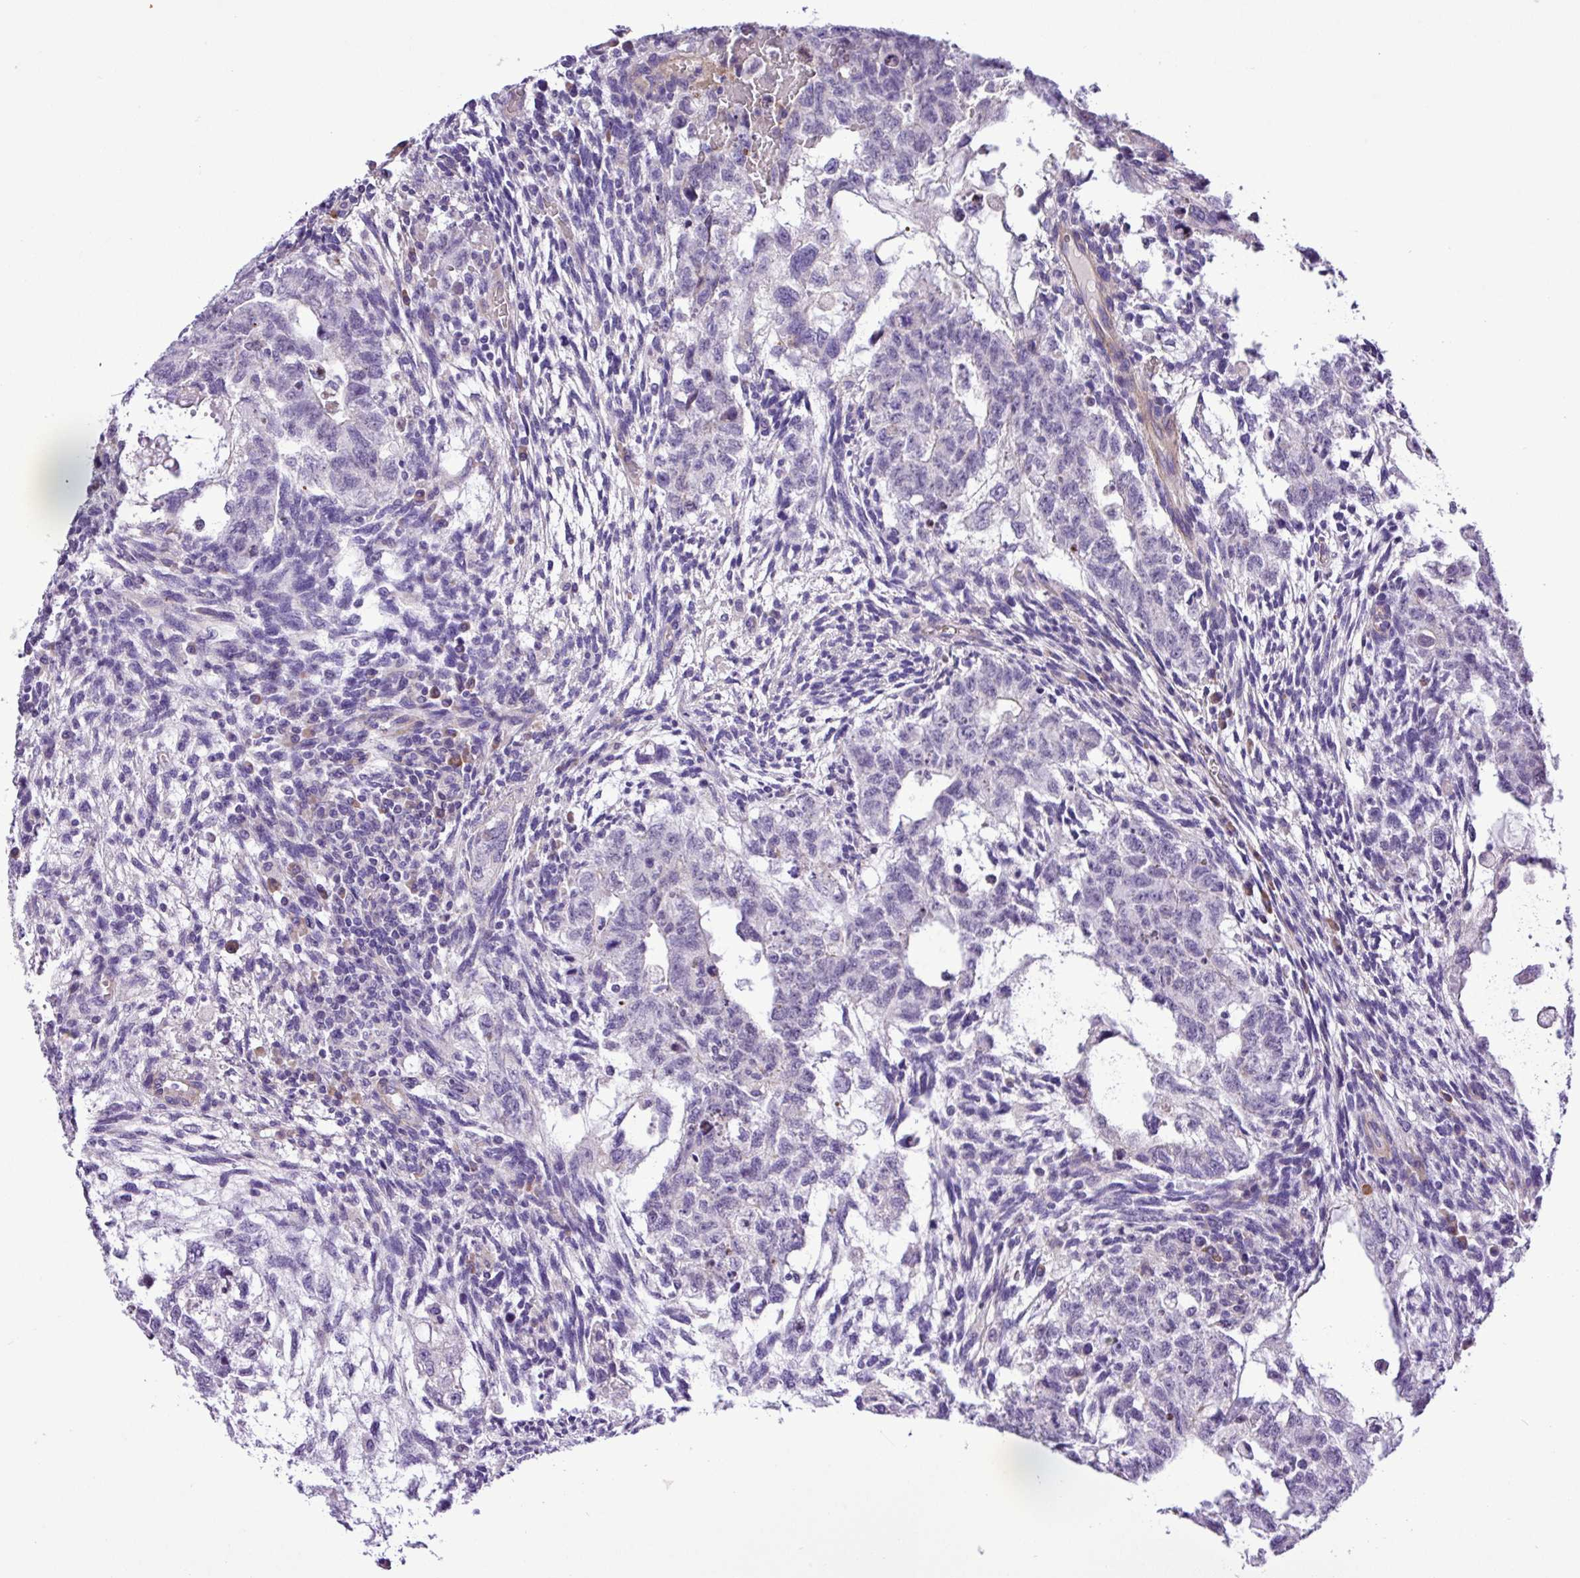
{"staining": {"intensity": "negative", "quantity": "none", "location": "none"}, "tissue": "testis cancer", "cell_type": "Tumor cells", "image_type": "cancer", "snomed": [{"axis": "morphology", "description": "Normal tissue, NOS"}, {"axis": "morphology", "description": "Carcinoma, Embryonal, NOS"}, {"axis": "topography", "description": "Testis"}], "caption": "Histopathology image shows no significant protein expression in tumor cells of testis cancer. The staining was performed using DAB to visualize the protein expression in brown, while the nuclei were stained in blue with hematoxylin (Magnification: 20x).", "gene": "C11orf91", "patient": {"sex": "male", "age": 36}}